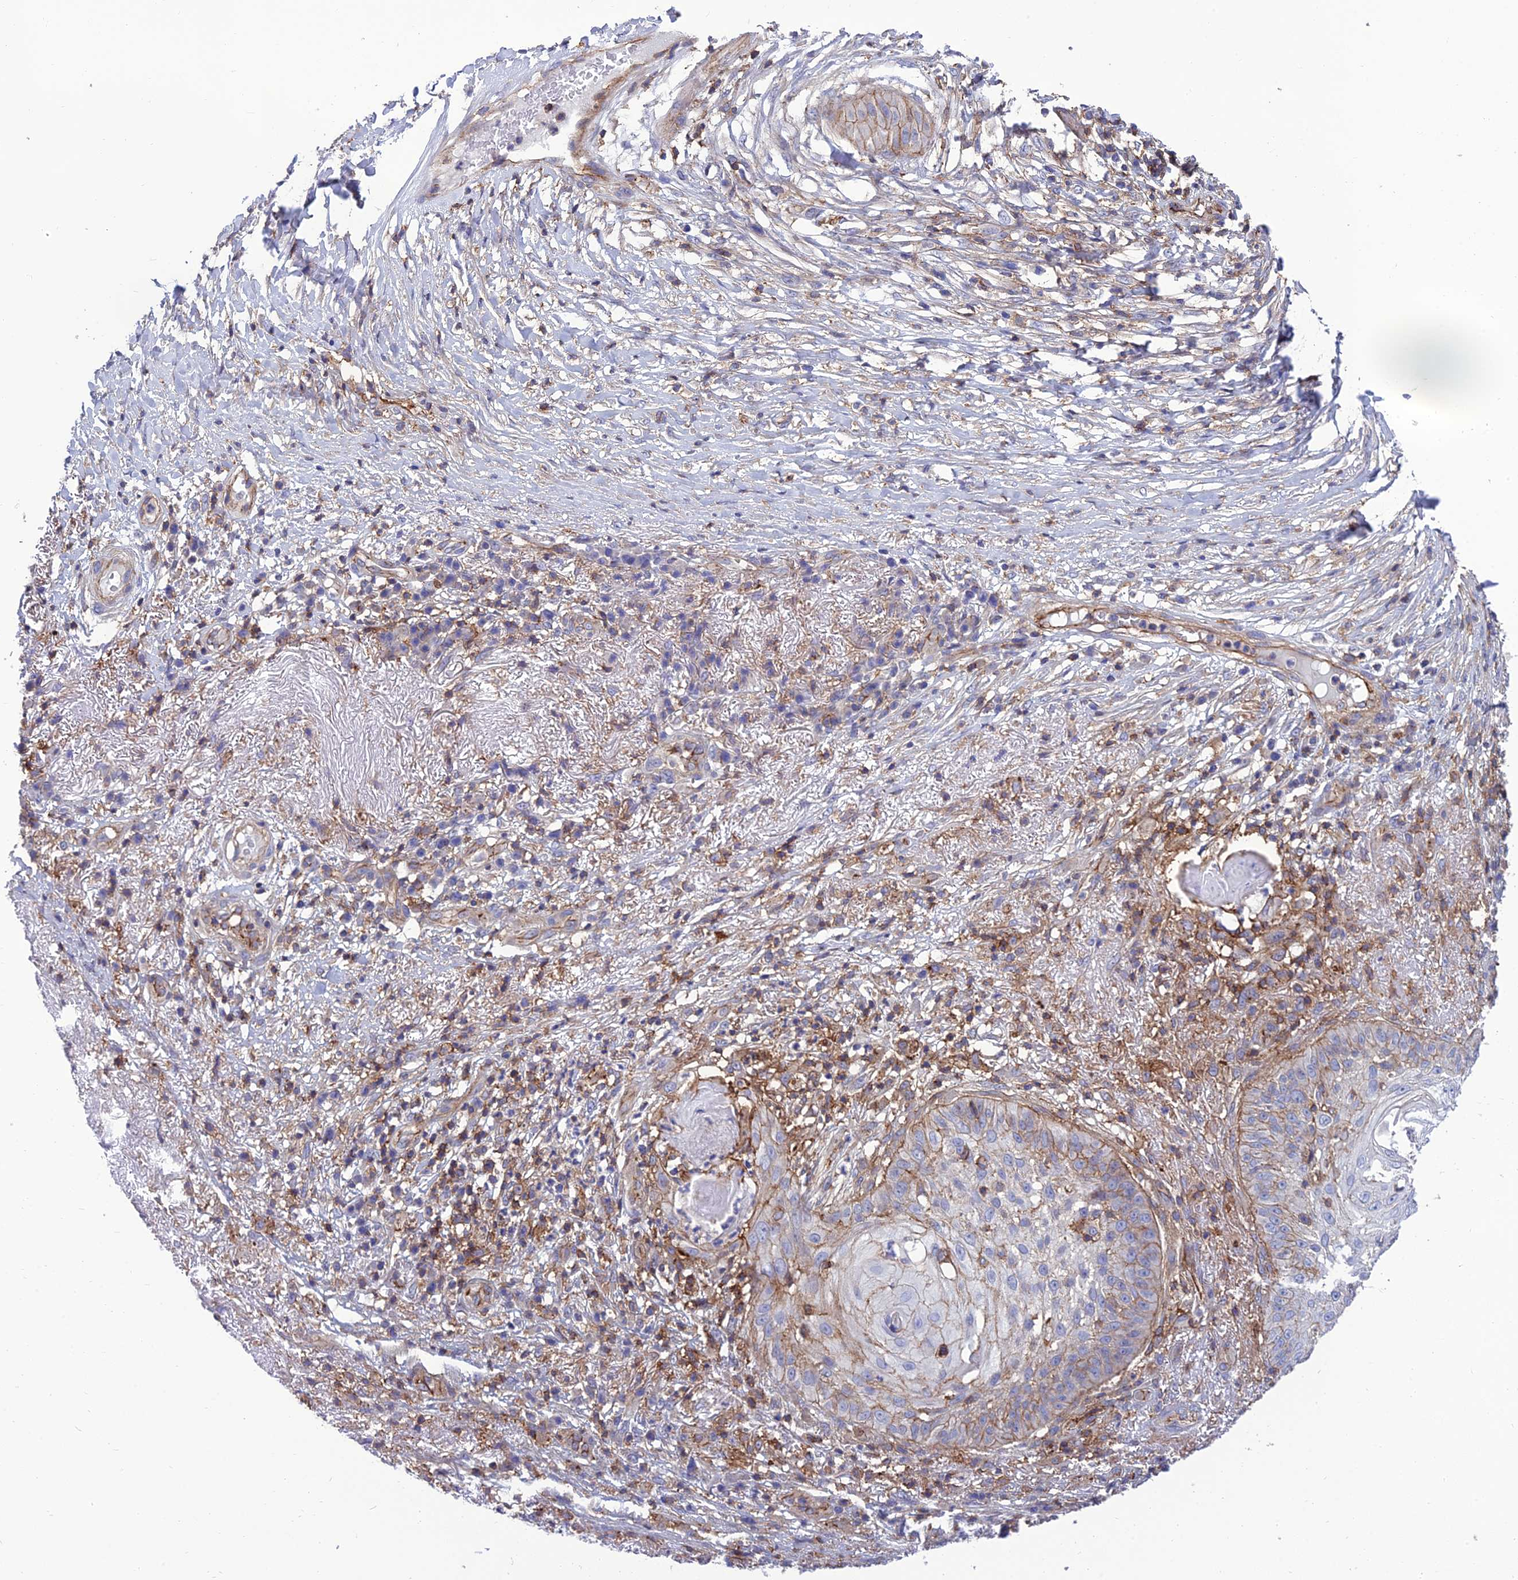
{"staining": {"intensity": "moderate", "quantity": "<25%", "location": "cytoplasmic/membranous"}, "tissue": "skin cancer", "cell_type": "Tumor cells", "image_type": "cancer", "snomed": [{"axis": "morphology", "description": "Squamous cell carcinoma, NOS"}, {"axis": "topography", "description": "Skin"}], "caption": "Immunohistochemical staining of squamous cell carcinoma (skin) reveals low levels of moderate cytoplasmic/membranous staining in about <25% of tumor cells.", "gene": "PPP1R18", "patient": {"sex": "male", "age": 70}}